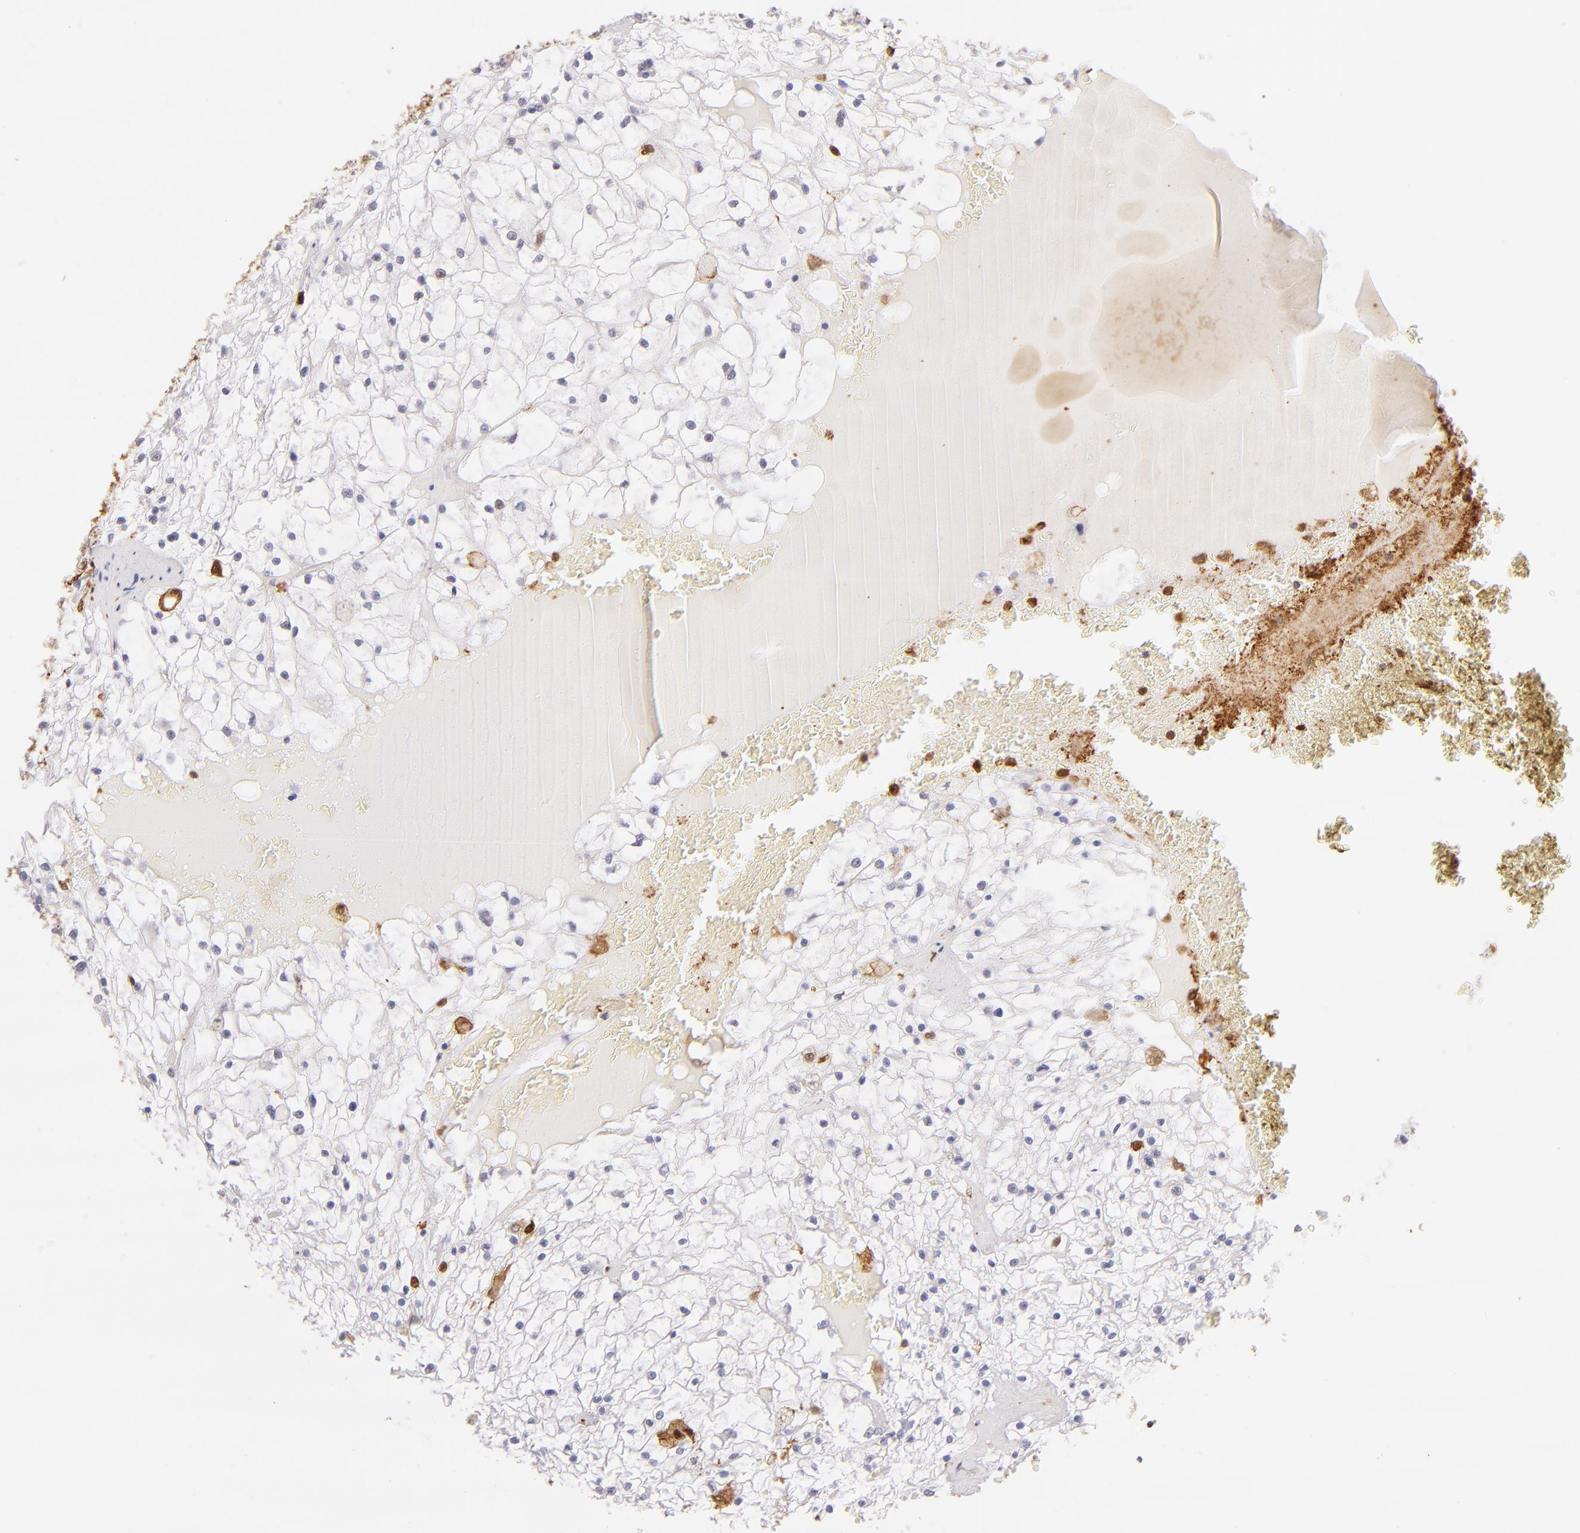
{"staining": {"intensity": "negative", "quantity": "none", "location": "none"}, "tissue": "renal cancer", "cell_type": "Tumor cells", "image_type": "cancer", "snomed": [{"axis": "morphology", "description": "Adenocarcinoma, NOS"}, {"axis": "topography", "description": "Kidney"}], "caption": "Tumor cells show no significant staining in adenocarcinoma (renal). (Stains: DAB (3,3'-diaminobenzidine) IHC with hematoxylin counter stain, Microscopy: brightfield microscopy at high magnification).", "gene": "BTK", "patient": {"sex": "male", "age": 61}}